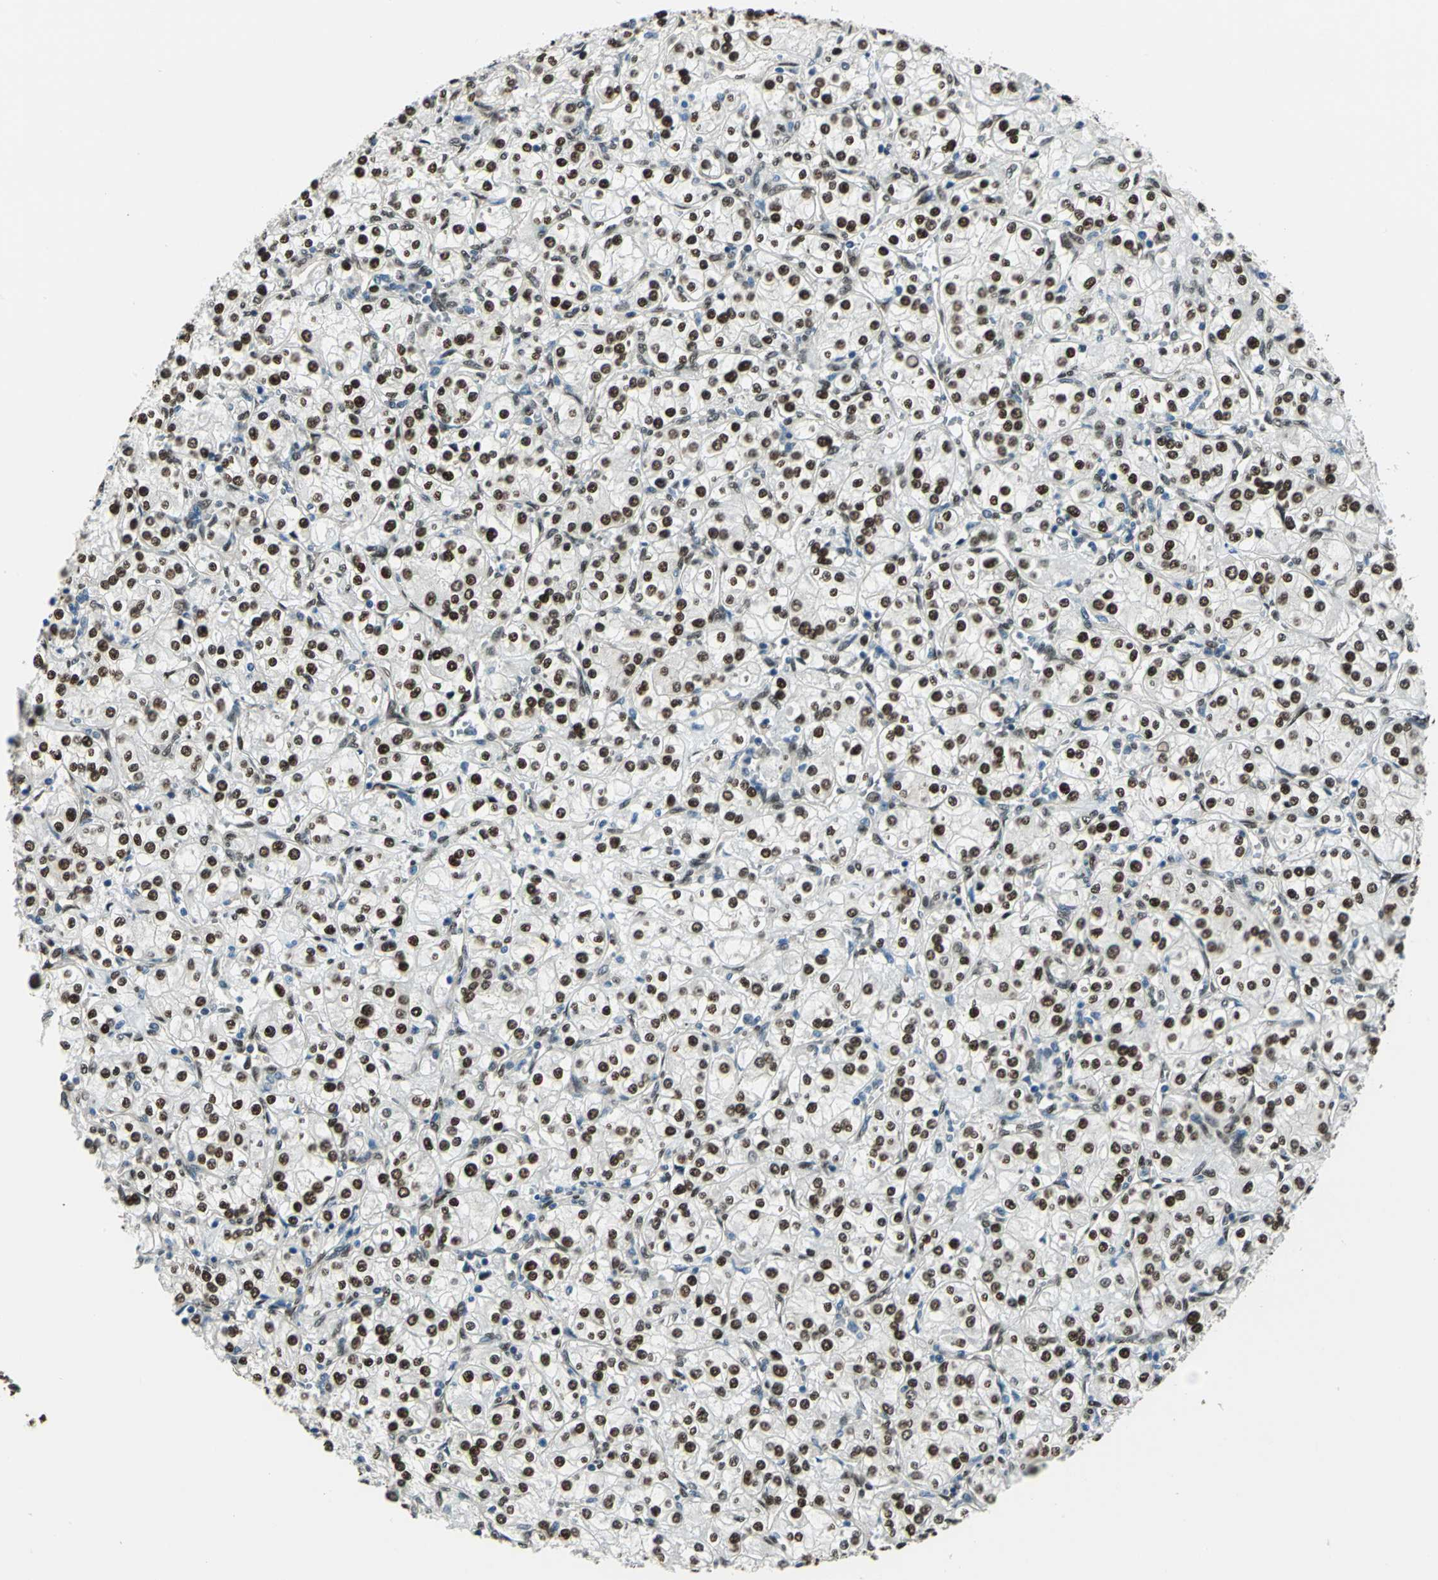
{"staining": {"intensity": "strong", "quantity": ">75%", "location": "nuclear"}, "tissue": "renal cancer", "cell_type": "Tumor cells", "image_type": "cancer", "snomed": [{"axis": "morphology", "description": "Adenocarcinoma, NOS"}, {"axis": "topography", "description": "Kidney"}], "caption": "Human renal cancer stained with a protein marker exhibits strong staining in tumor cells.", "gene": "NFIA", "patient": {"sex": "male", "age": 77}}